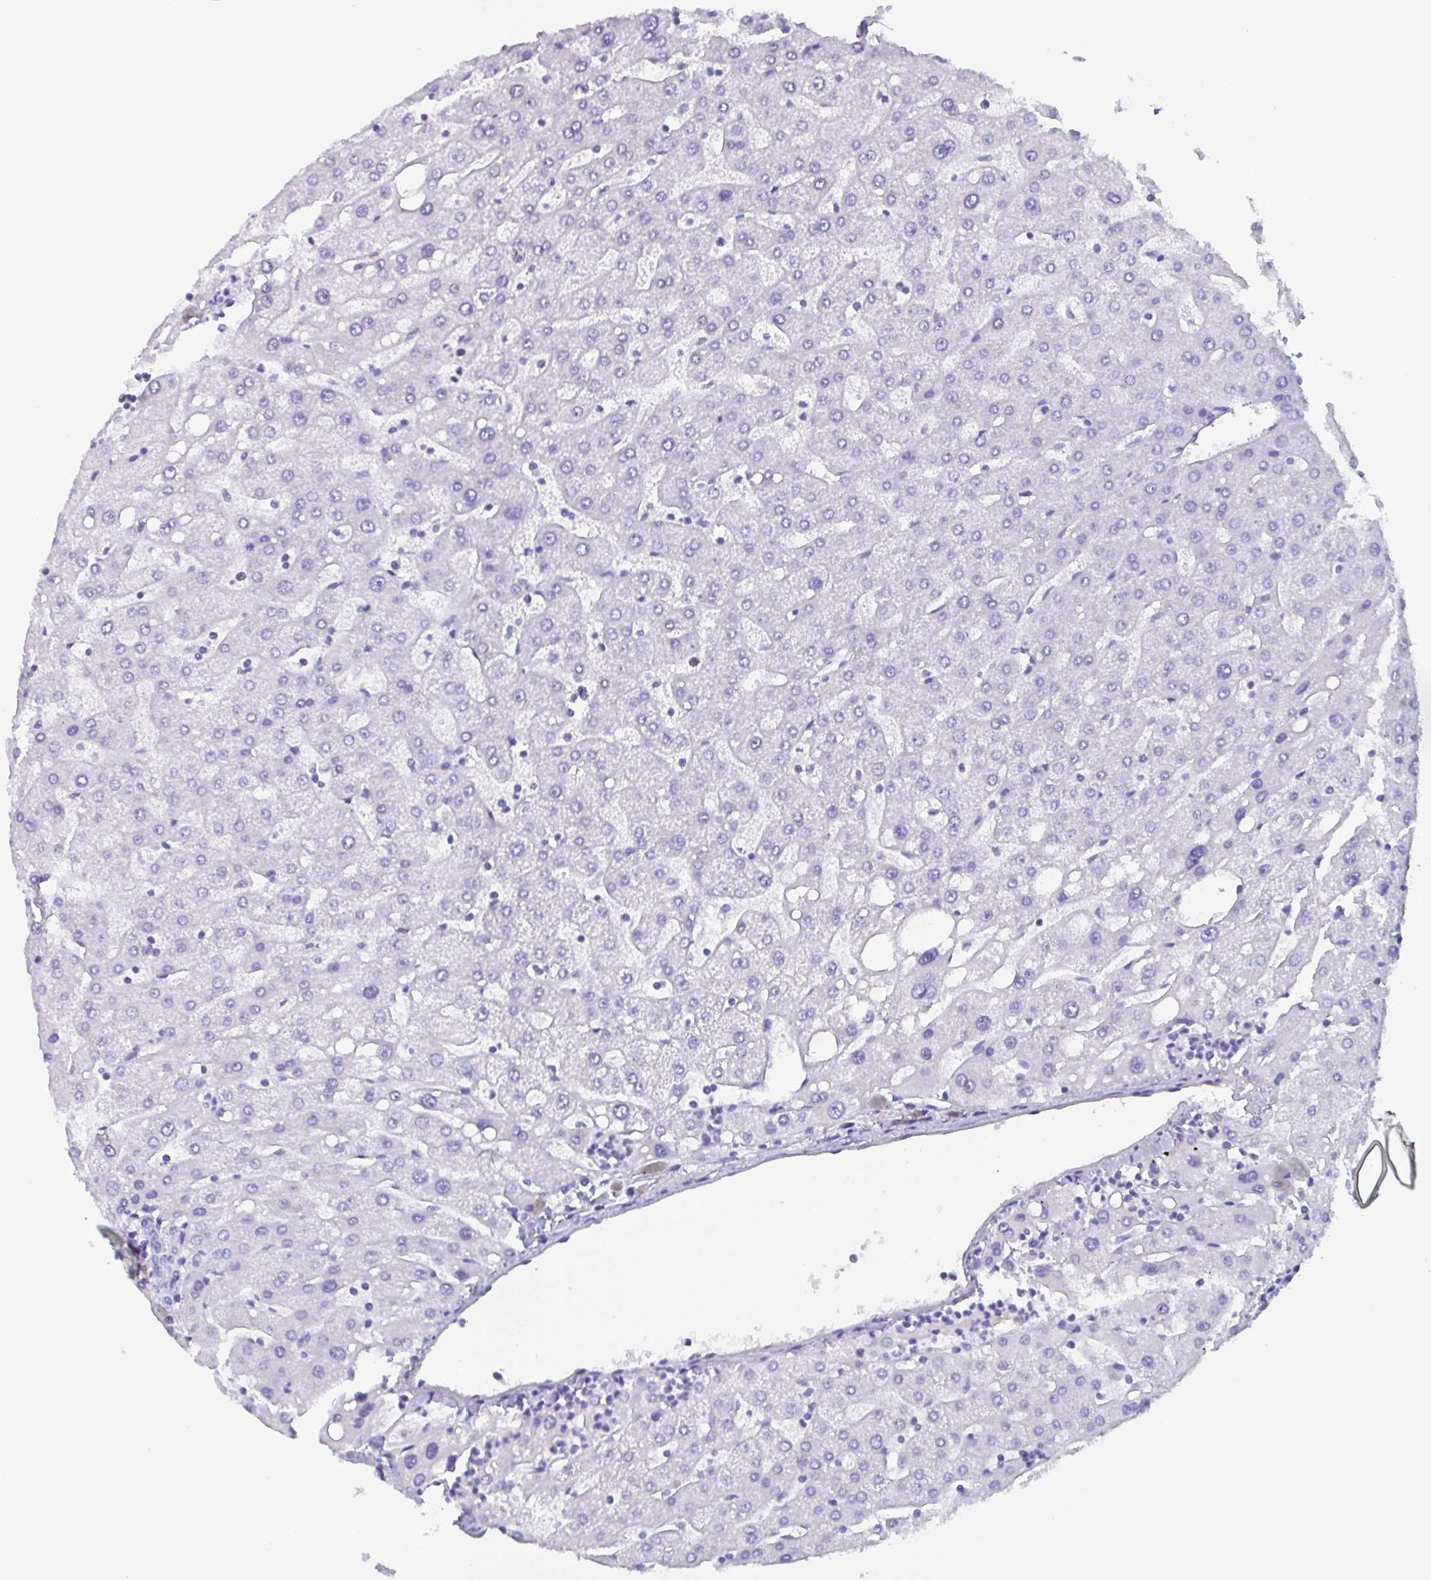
{"staining": {"intensity": "negative", "quantity": "none", "location": "none"}, "tissue": "liver", "cell_type": "Cholangiocytes", "image_type": "normal", "snomed": [{"axis": "morphology", "description": "Normal tissue, NOS"}, {"axis": "topography", "description": "Liver"}], "caption": "This is a histopathology image of IHC staining of benign liver, which shows no staining in cholangiocytes. (Brightfield microscopy of DAB immunohistochemistry at high magnification).", "gene": "AGFG2", "patient": {"sex": "male", "age": 67}}